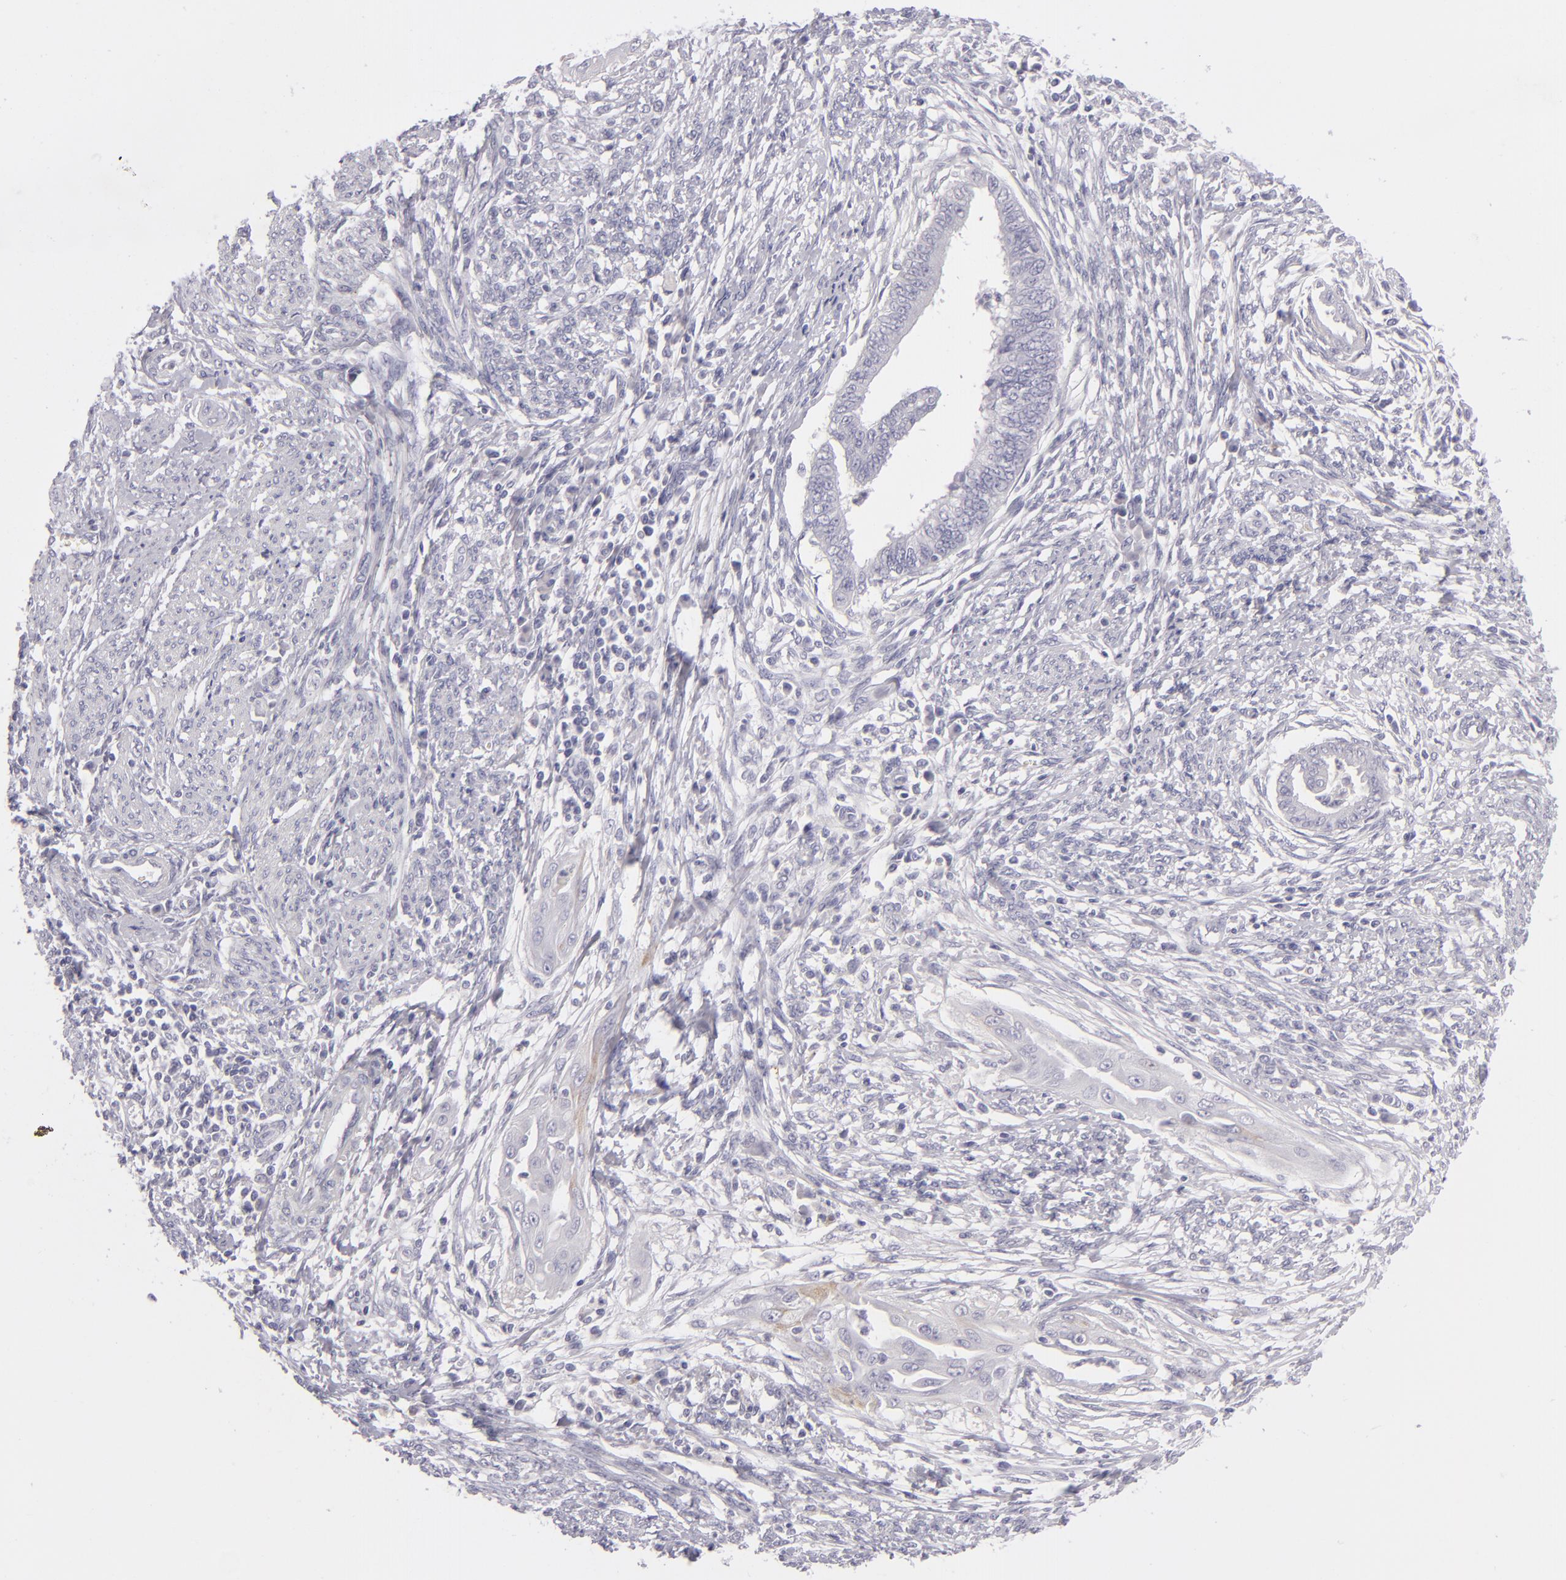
{"staining": {"intensity": "negative", "quantity": "none", "location": "none"}, "tissue": "endometrial cancer", "cell_type": "Tumor cells", "image_type": "cancer", "snomed": [{"axis": "morphology", "description": "Adenocarcinoma, NOS"}, {"axis": "topography", "description": "Endometrium"}], "caption": "Immunohistochemical staining of human endometrial cancer exhibits no significant positivity in tumor cells.", "gene": "TNNC1", "patient": {"sex": "female", "age": 66}}